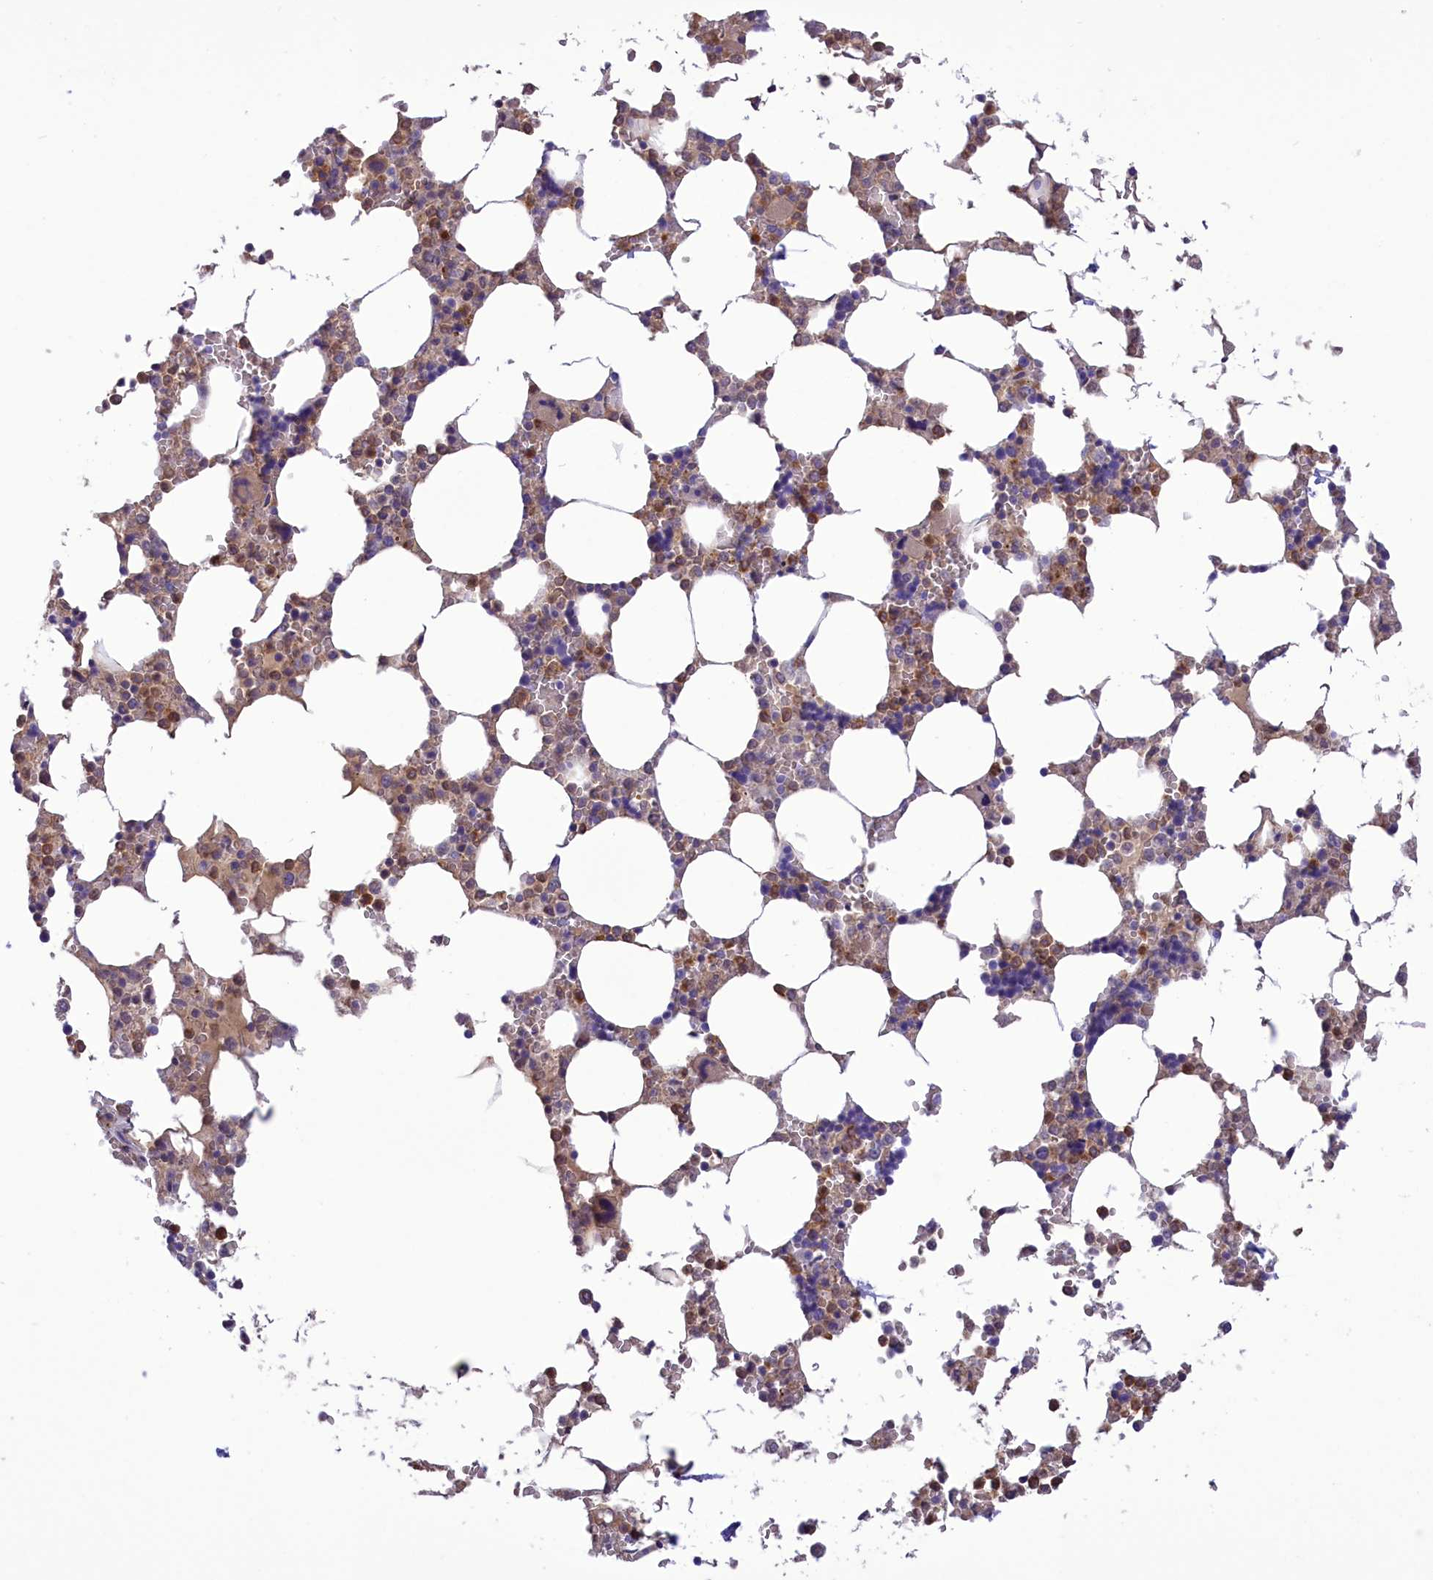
{"staining": {"intensity": "moderate", "quantity": "25%-75%", "location": "cytoplasmic/membranous"}, "tissue": "bone marrow", "cell_type": "Hematopoietic cells", "image_type": "normal", "snomed": [{"axis": "morphology", "description": "Normal tissue, NOS"}, {"axis": "topography", "description": "Bone marrow"}], "caption": "This photomicrograph demonstrates immunohistochemistry (IHC) staining of normal human bone marrow, with medium moderate cytoplasmic/membranous positivity in about 25%-75% of hematopoietic cells.", "gene": "FAM149B1", "patient": {"sex": "male", "age": 64}}